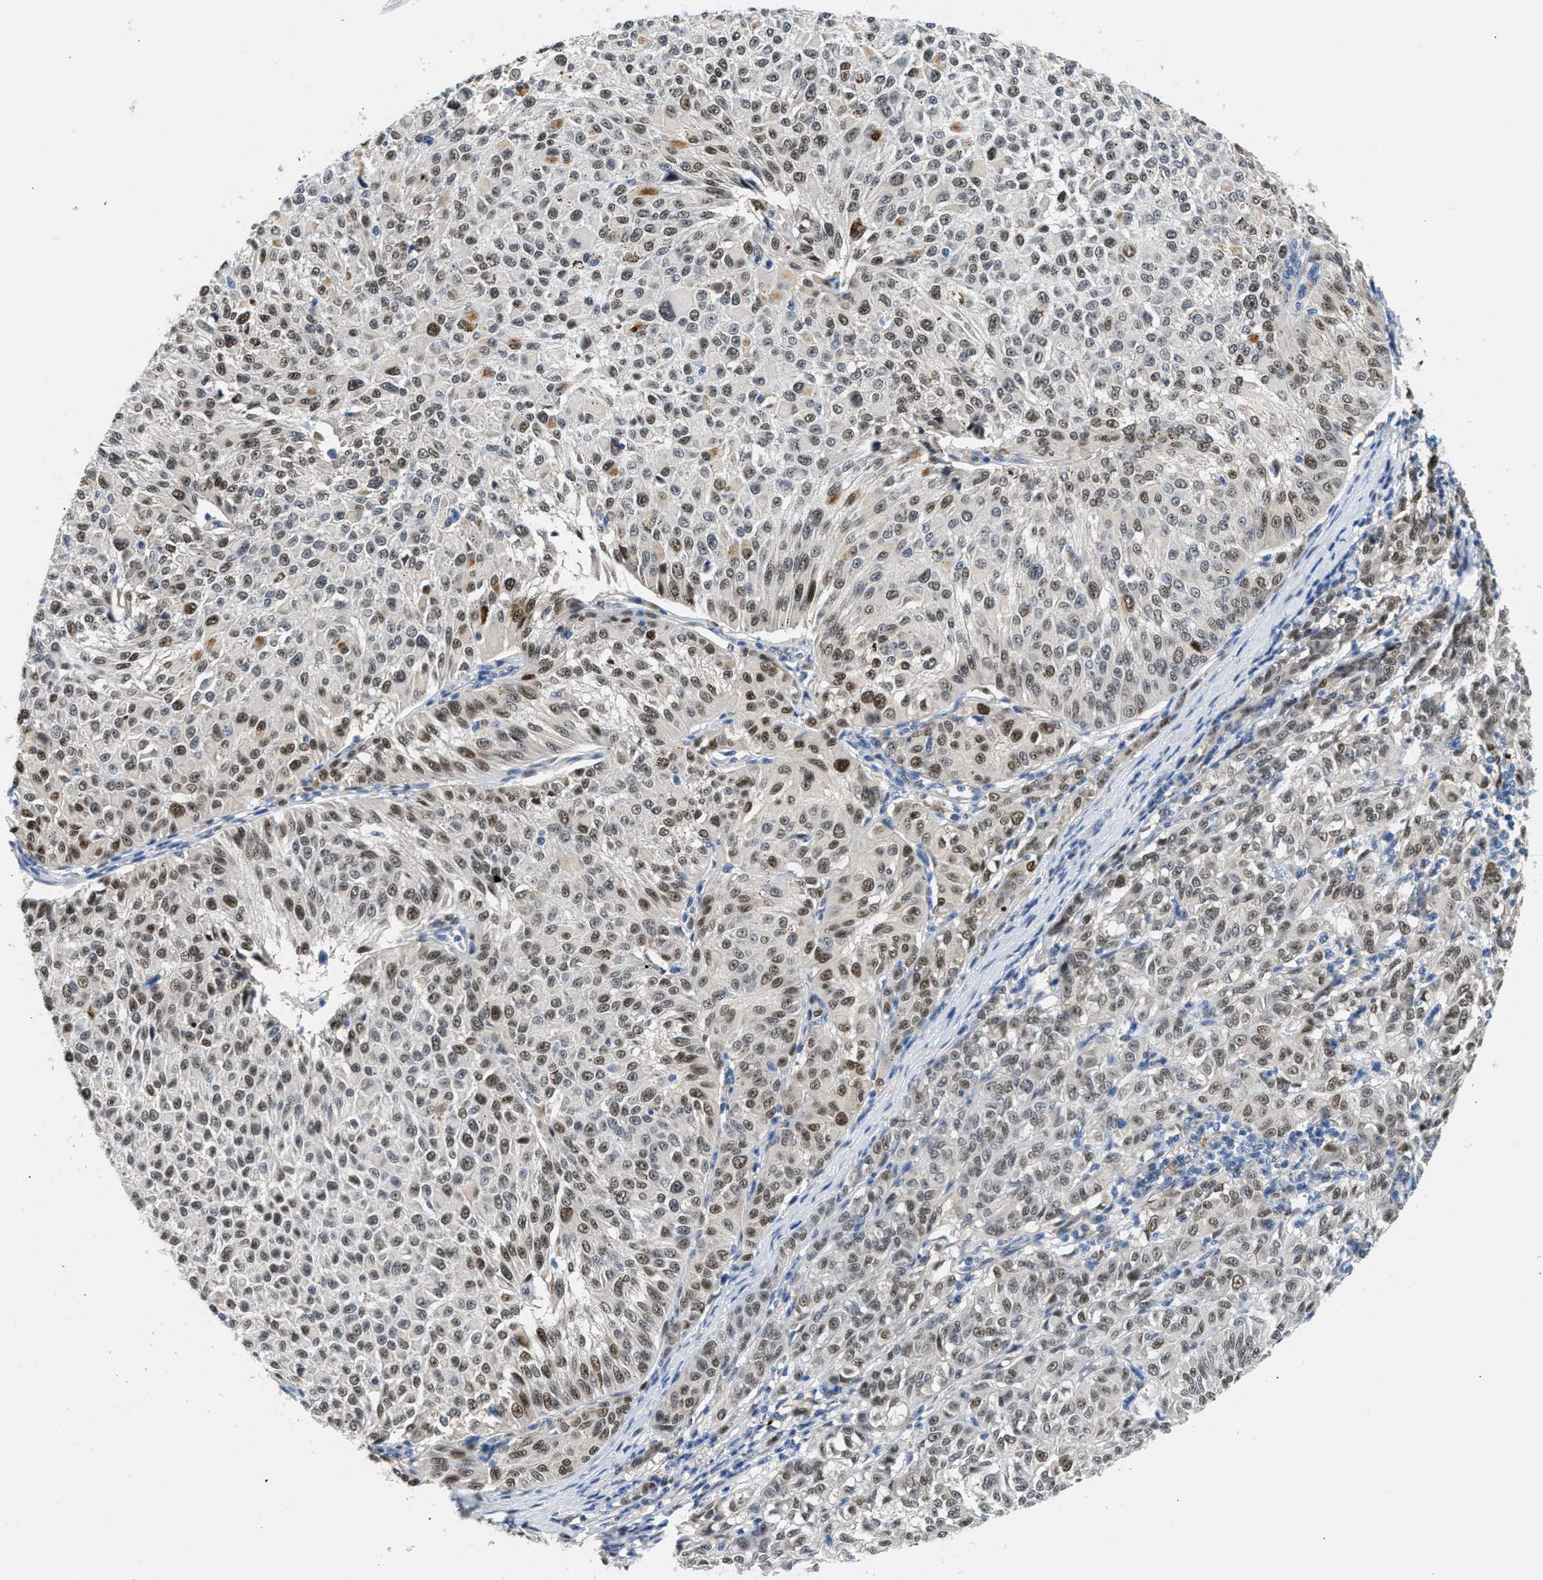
{"staining": {"intensity": "moderate", "quantity": ">75%", "location": "nuclear"}, "tissue": "melanoma", "cell_type": "Tumor cells", "image_type": "cancer", "snomed": [{"axis": "morphology", "description": "Malignant melanoma, NOS"}, {"axis": "topography", "description": "Skin"}], "caption": "This micrograph exhibits IHC staining of malignant melanoma, with medium moderate nuclear positivity in about >75% of tumor cells.", "gene": "PPM1L", "patient": {"sex": "female", "age": 72}}